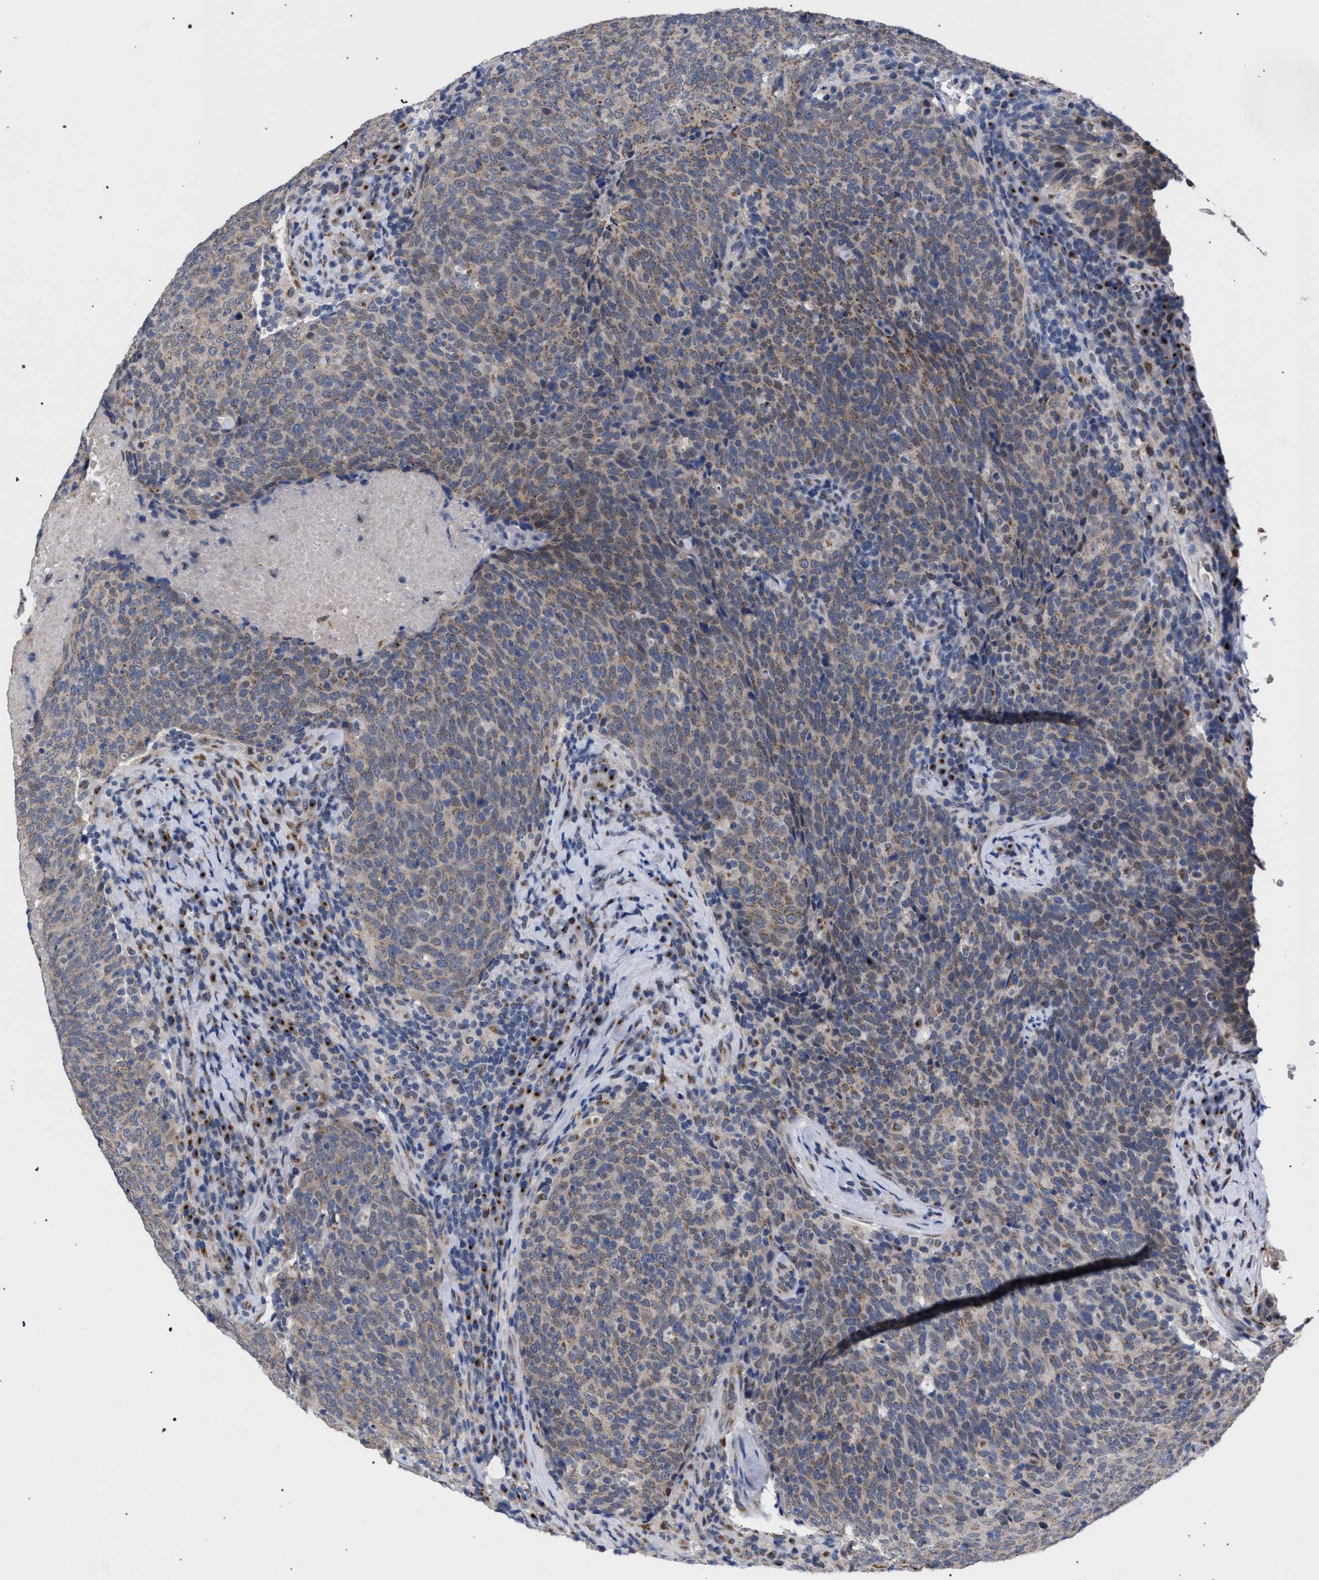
{"staining": {"intensity": "weak", "quantity": ">75%", "location": "cytoplasmic/membranous"}, "tissue": "head and neck cancer", "cell_type": "Tumor cells", "image_type": "cancer", "snomed": [{"axis": "morphology", "description": "Squamous cell carcinoma, NOS"}, {"axis": "morphology", "description": "Squamous cell carcinoma, metastatic, NOS"}, {"axis": "topography", "description": "Lymph node"}, {"axis": "topography", "description": "Head-Neck"}], "caption": "This image shows immunohistochemistry (IHC) staining of head and neck metastatic squamous cell carcinoma, with low weak cytoplasmic/membranous expression in approximately >75% of tumor cells.", "gene": "GOLGA2", "patient": {"sex": "male", "age": 62}}